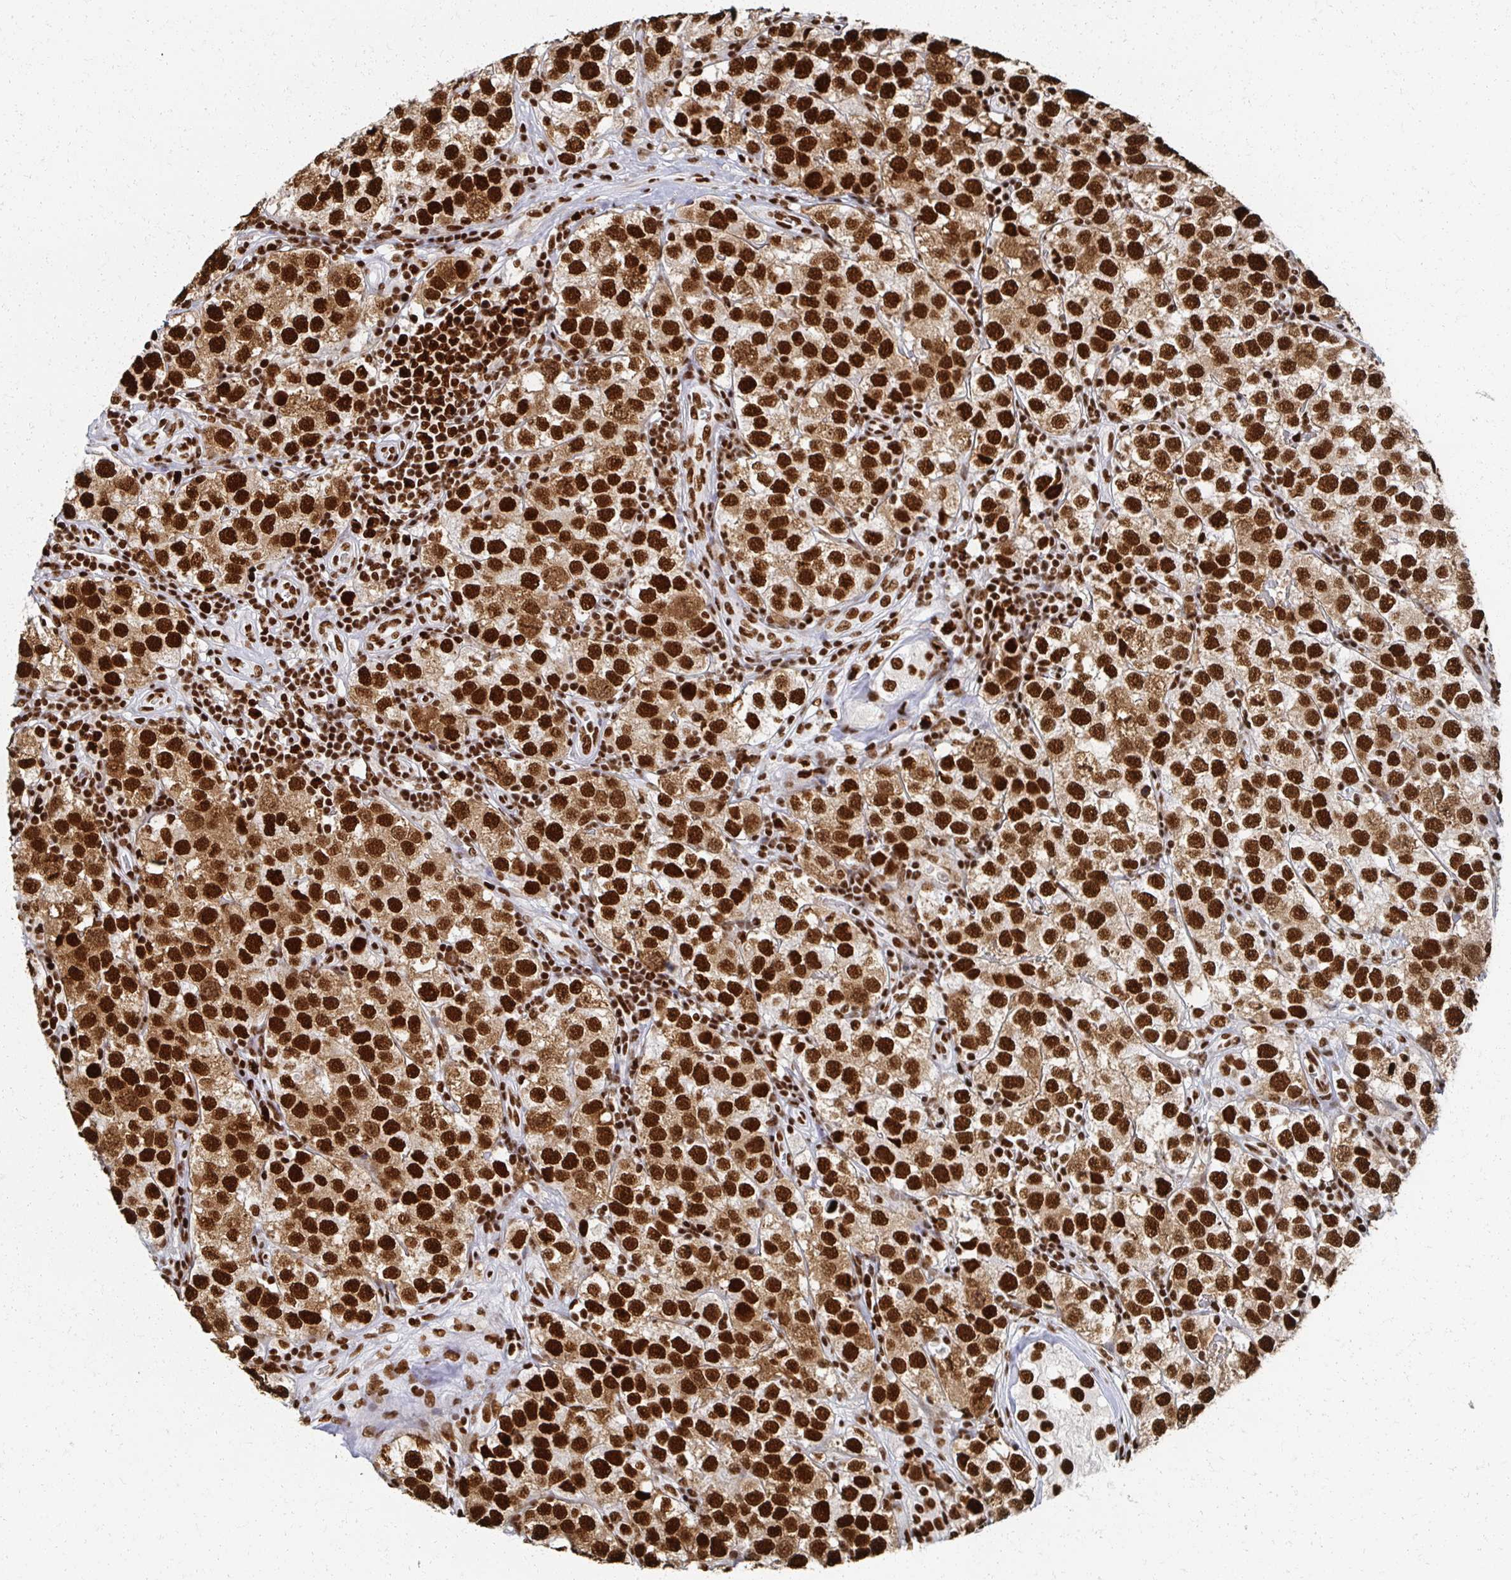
{"staining": {"intensity": "strong", "quantity": ">75%", "location": "cytoplasmic/membranous,nuclear"}, "tissue": "testis cancer", "cell_type": "Tumor cells", "image_type": "cancer", "snomed": [{"axis": "morphology", "description": "Seminoma, NOS"}, {"axis": "topography", "description": "Testis"}], "caption": "The histopathology image shows a brown stain indicating the presence of a protein in the cytoplasmic/membranous and nuclear of tumor cells in testis cancer.", "gene": "RBBP7", "patient": {"sex": "male", "age": 34}}